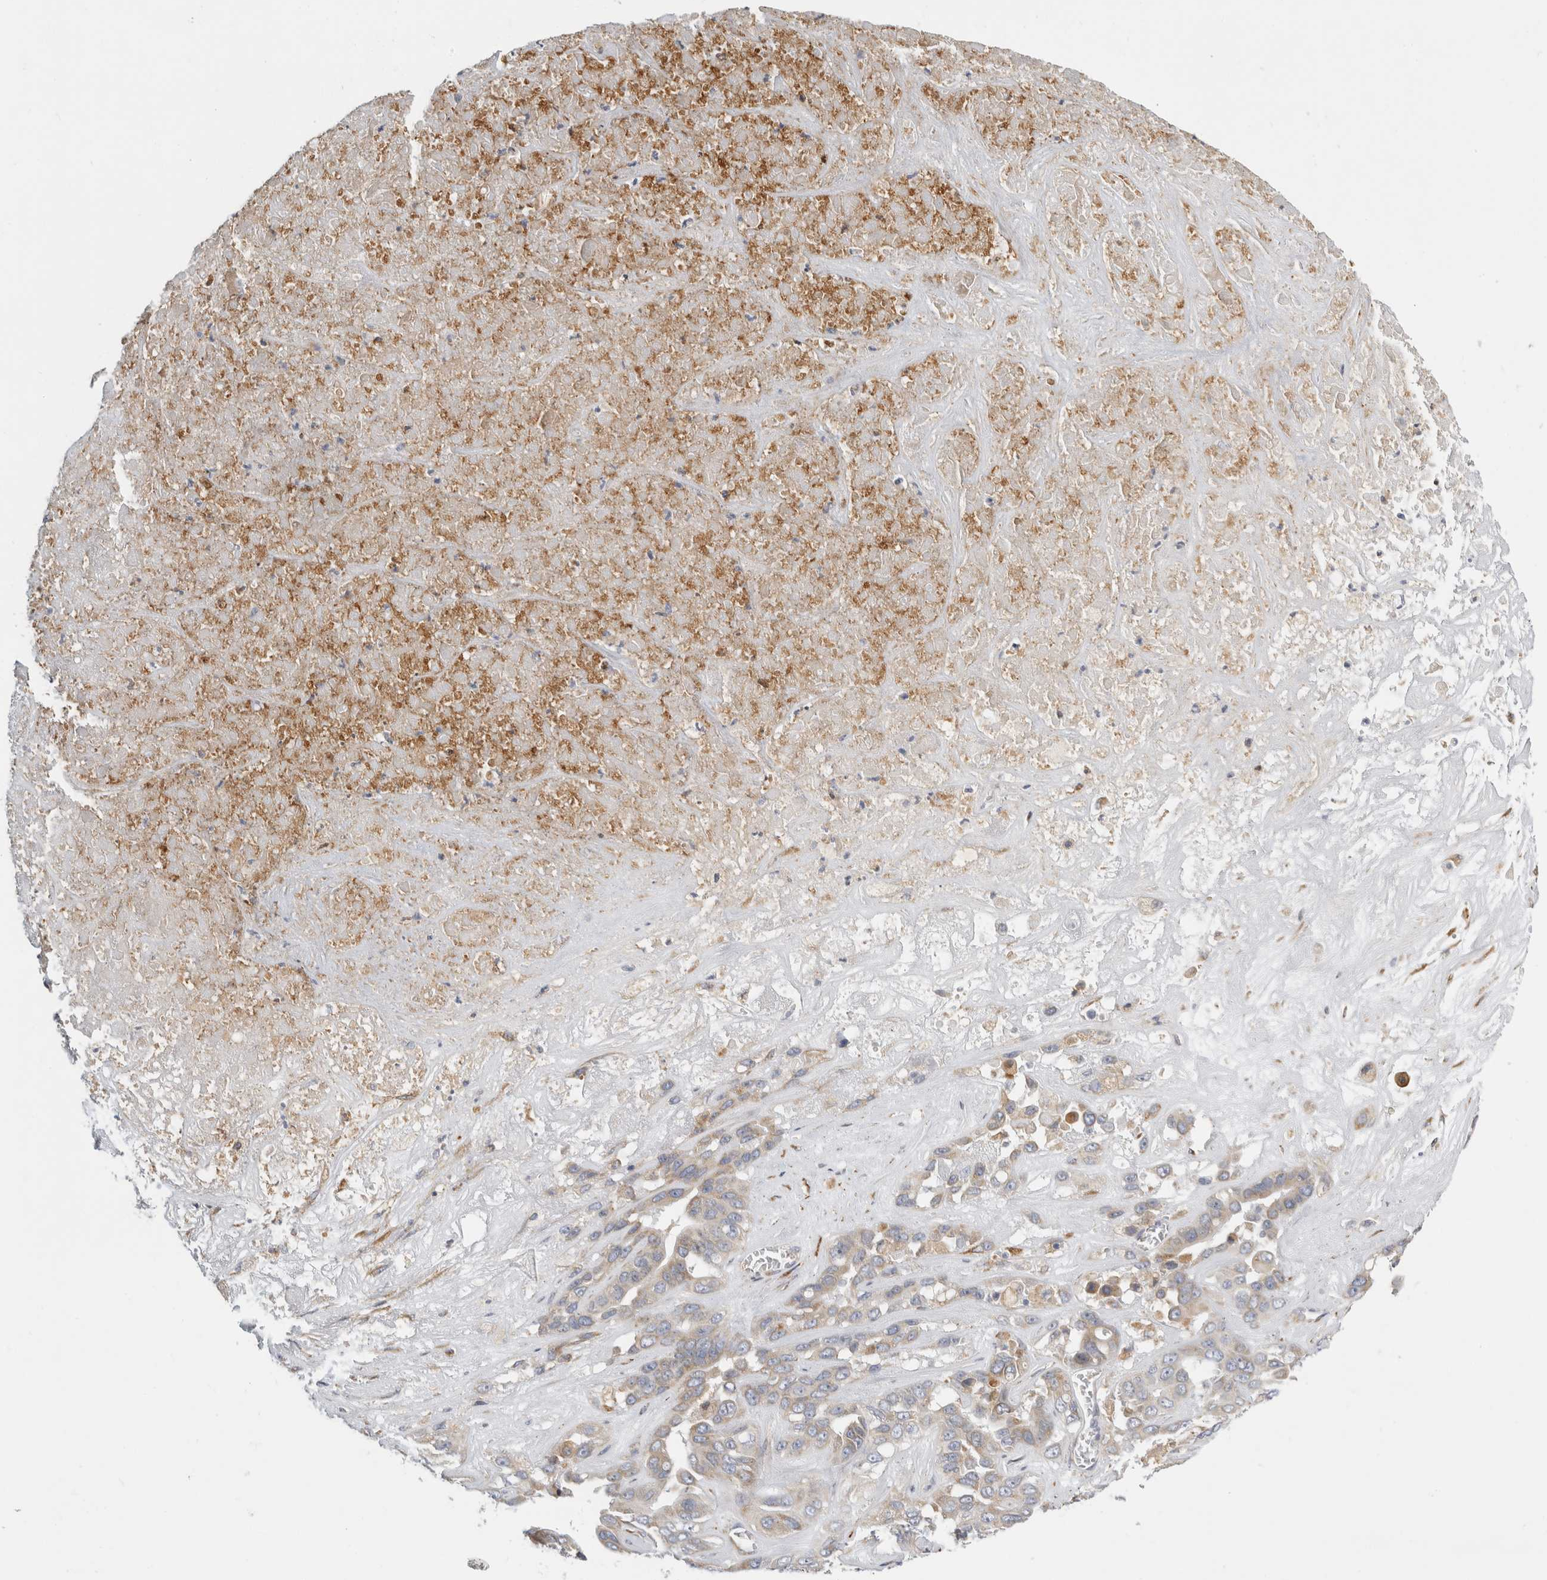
{"staining": {"intensity": "negative", "quantity": "none", "location": "none"}, "tissue": "liver cancer", "cell_type": "Tumor cells", "image_type": "cancer", "snomed": [{"axis": "morphology", "description": "Cholangiocarcinoma"}, {"axis": "topography", "description": "Liver"}], "caption": "Immunohistochemistry micrograph of neoplastic tissue: human liver cancer stained with DAB demonstrates no significant protein expression in tumor cells.", "gene": "RPN2", "patient": {"sex": "female", "age": 52}}